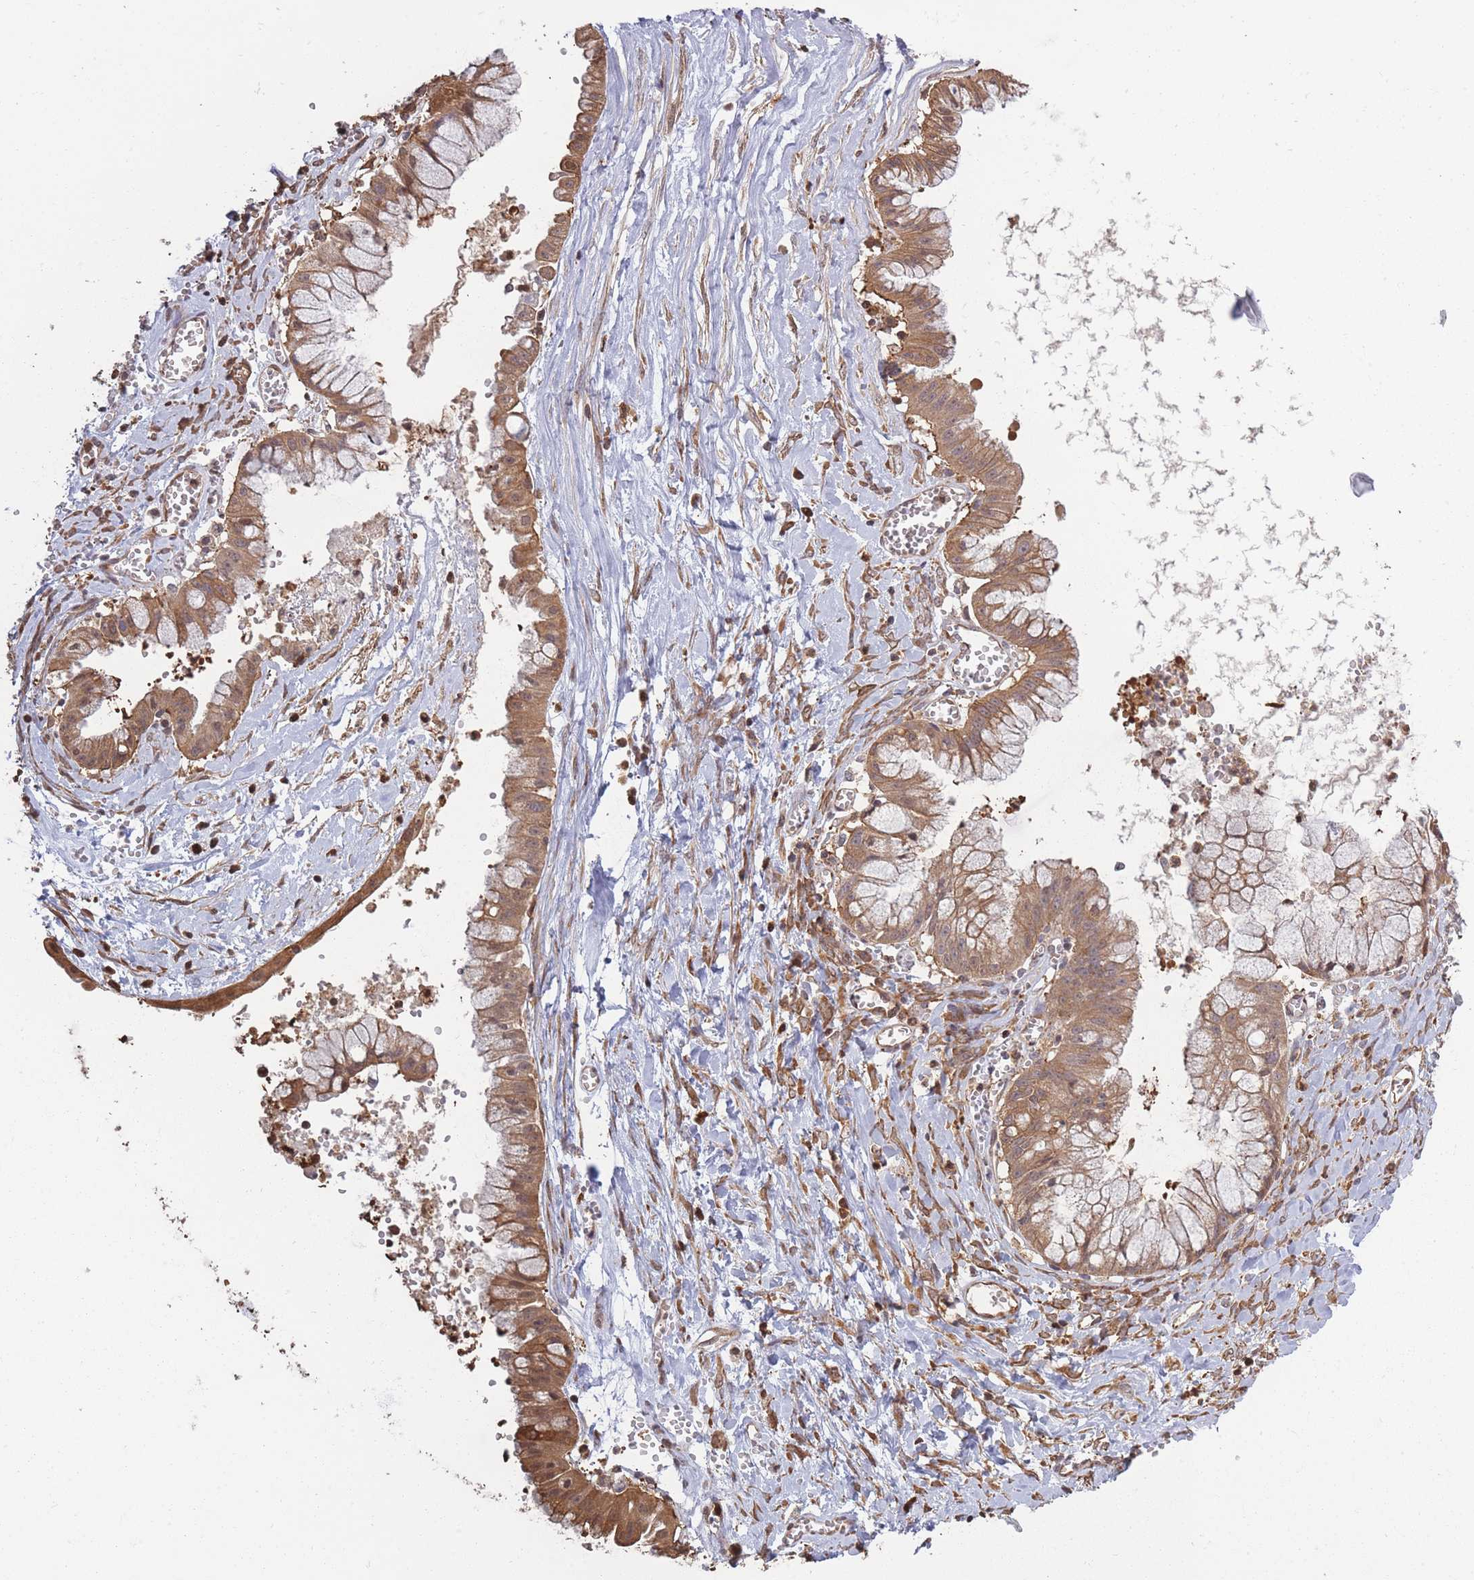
{"staining": {"intensity": "moderate", "quantity": ">75%", "location": "cytoplasmic/membranous"}, "tissue": "ovarian cancer", "cell_type": "Tumor cells", "image_type": "cancer", "snomed": [{"axis": "morphology", "description": "Cystadenocarcinoma, mucinous, NOS"}, {"axis": "topography", "description": "Ovary"}], "caption": "Moderate cytoplasmic/membranous protein staining is identified in about >75% of tumor cells in mucinous cystadenocarcinoma (ovarian).", "gene": "ARL13B", "patient": {"sex": "female", "age": 70}}